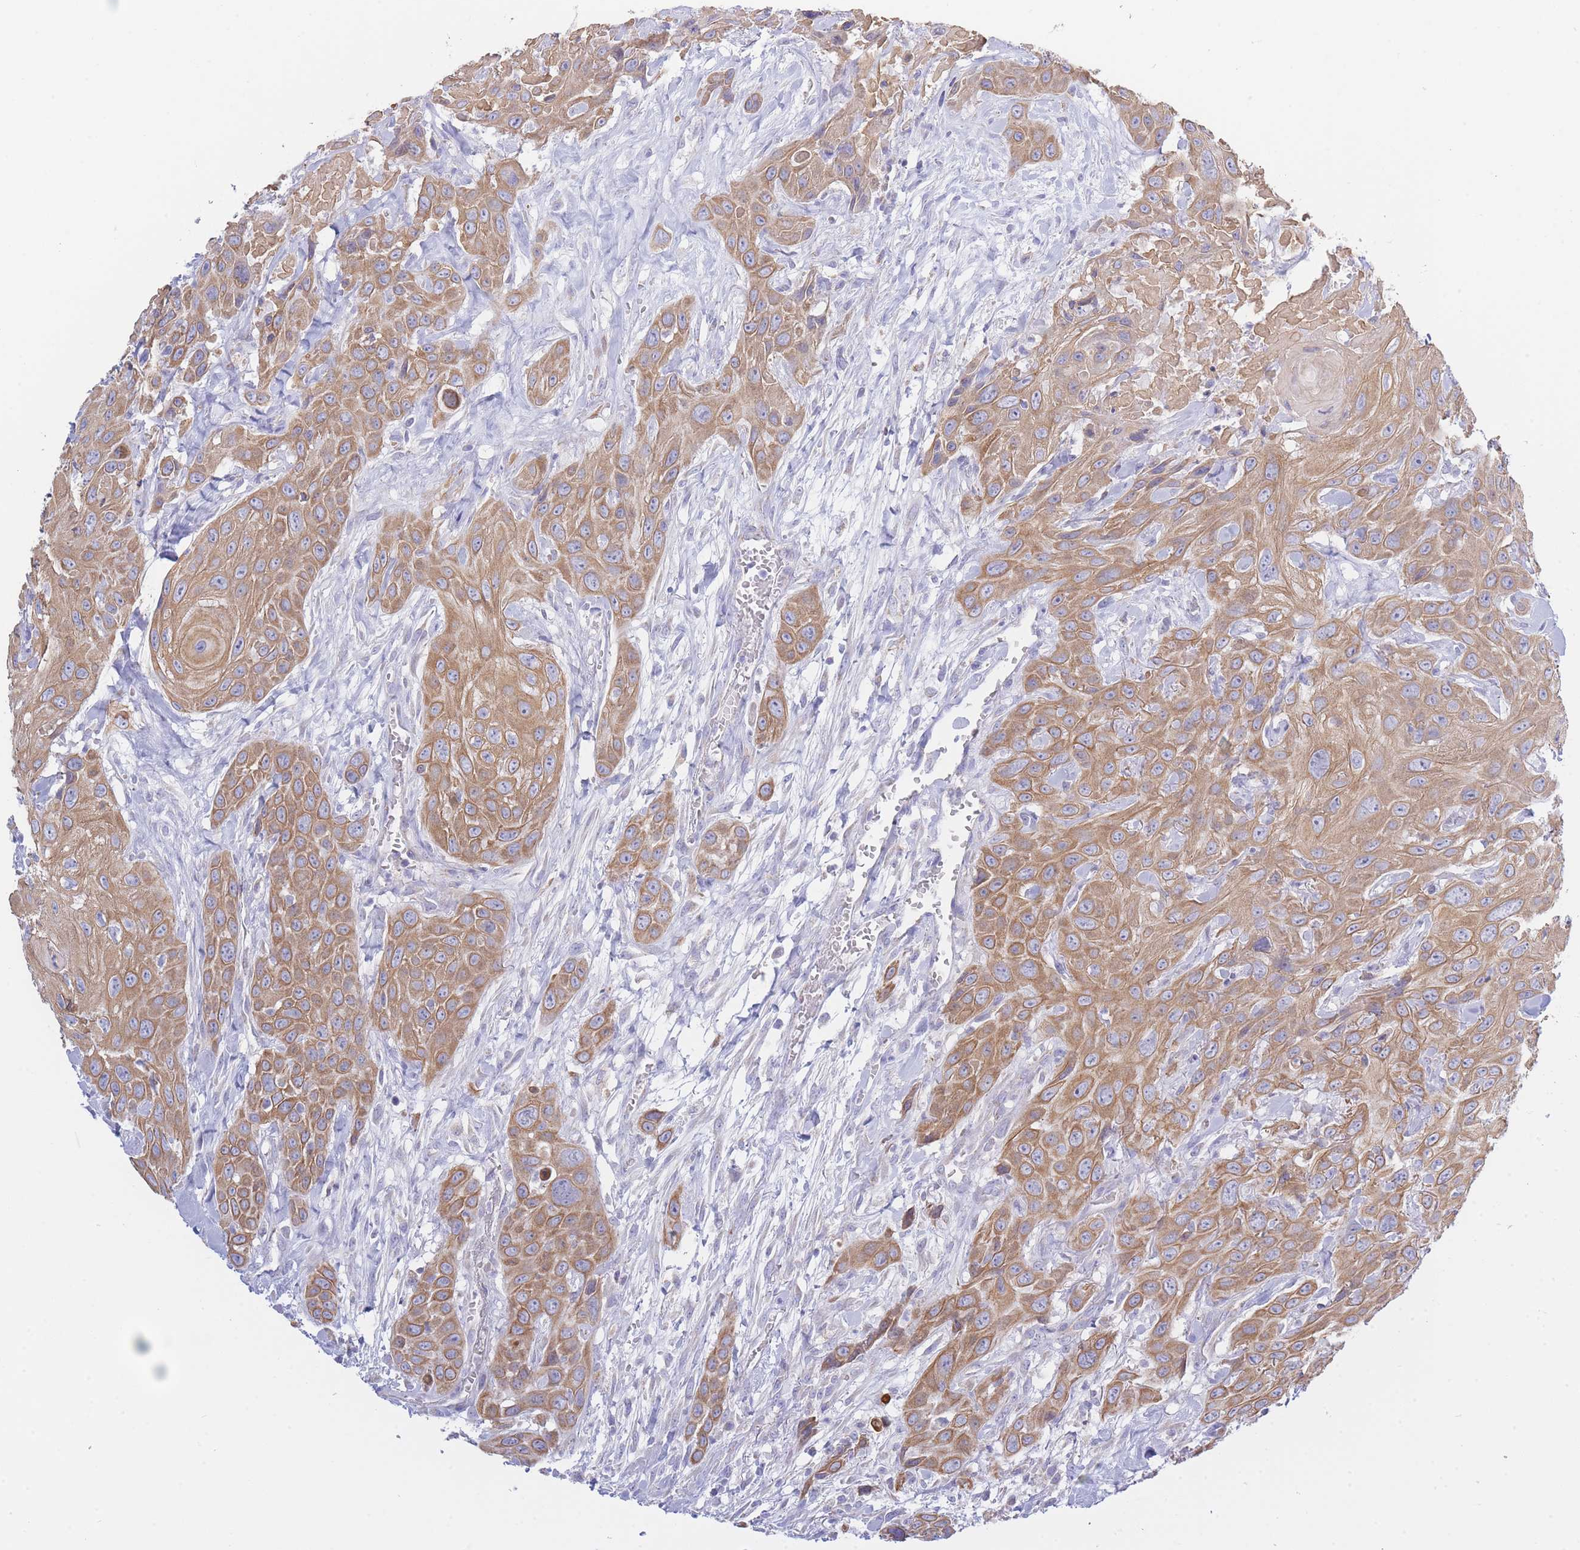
{"staining": {"intensity": "moderate", "quantity": ">75%", "location": "cytoplasmic/membranous"}, "tissue": "head and neck cancer", "cell_type": "Tumor cells", "image_type": "cancer", "snomed": [{"axis": "morphology", "description": "Squamous cell carcinoma, NOS"}, {"axis": "topography", "description": "Head-Neck"}], "caption": "Approximately >75% of tumor cells in head and neck squamous cell carcinoma demonstrate moderate cytoplasmic/membranous protein positivity as visualized by brown immunohistochemical staining.", "gene": "NANP", "patient": {"sex": "male", "age": 81}}